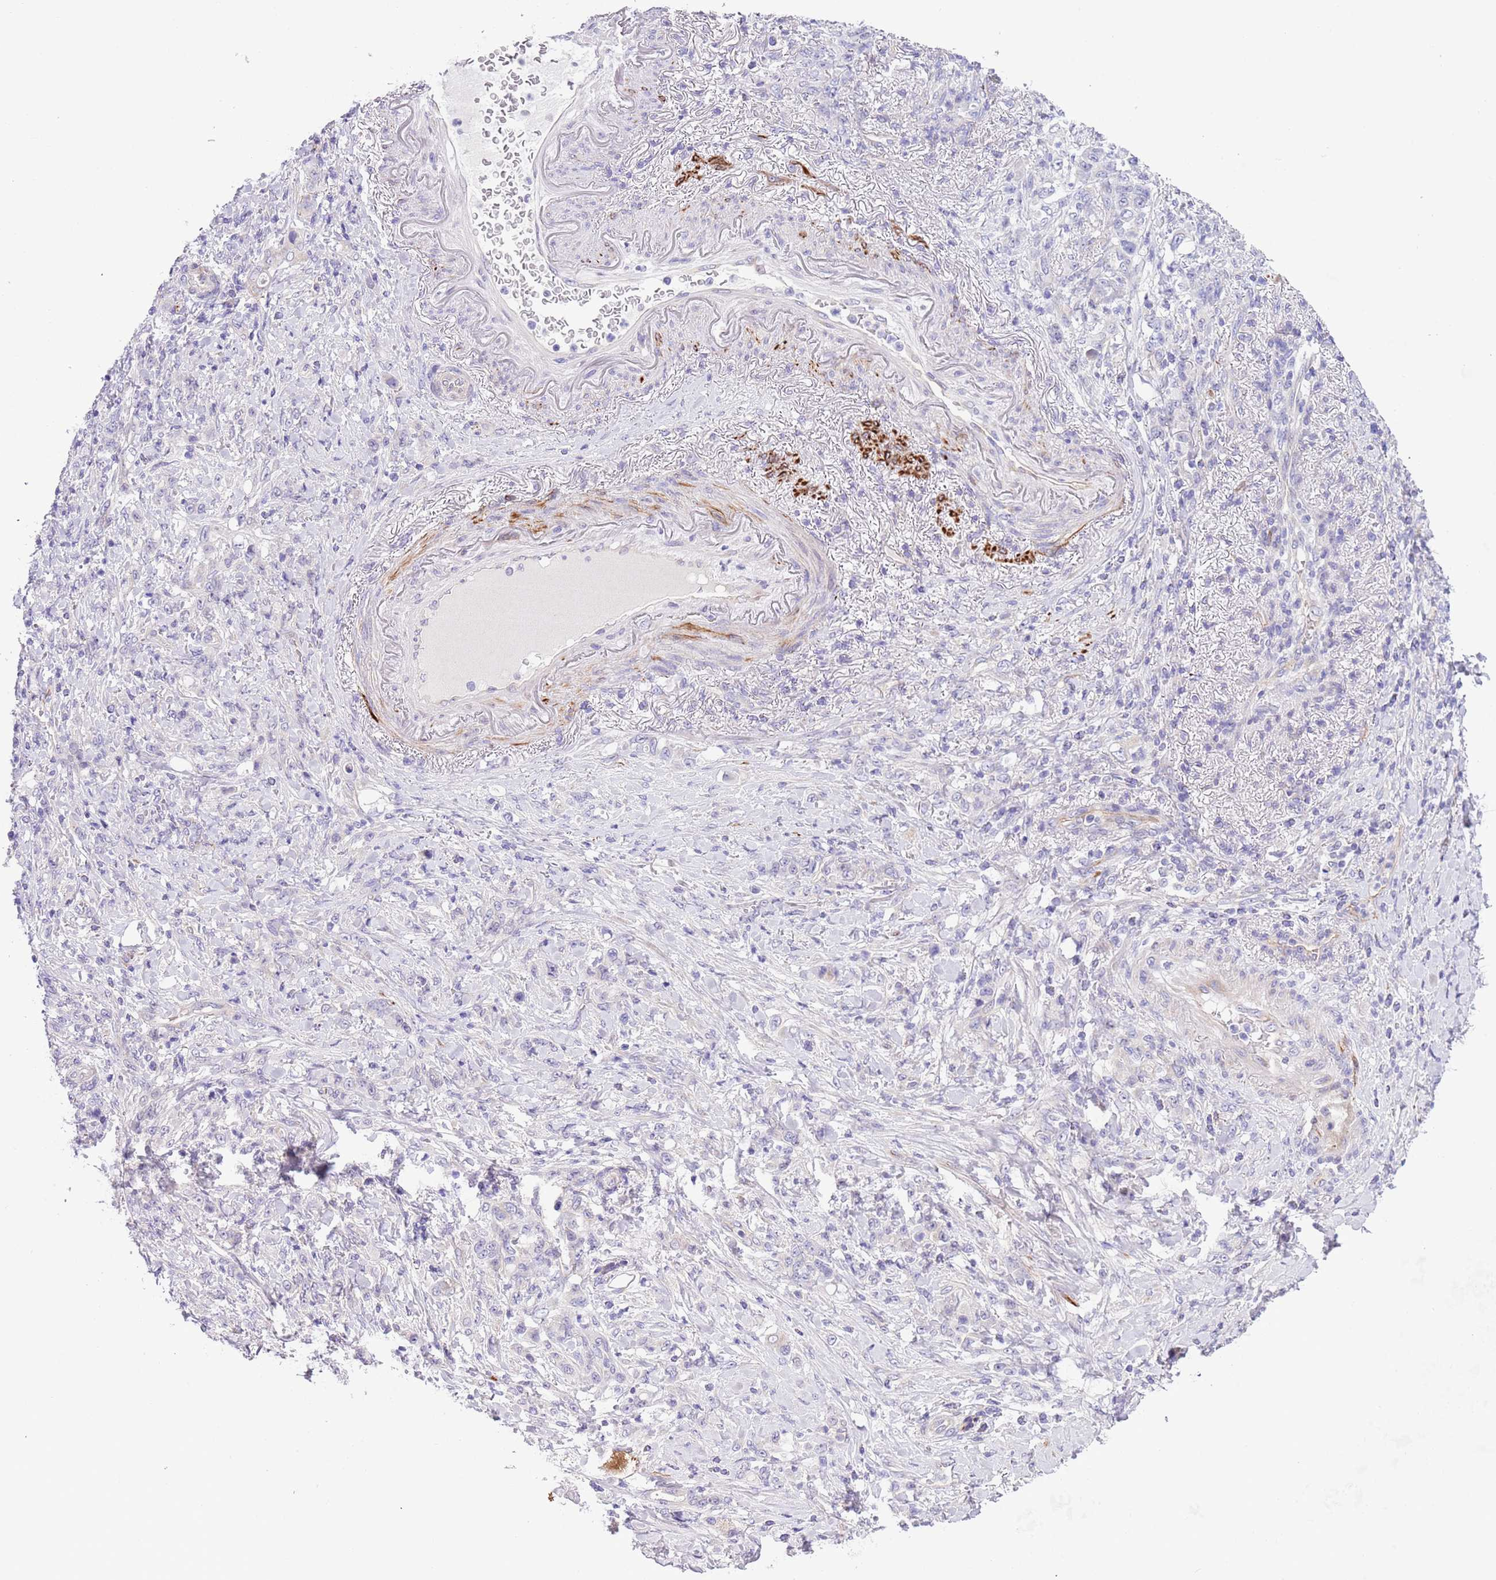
{"staining": {"intensity": "negative", "quantity": "none", "location": "none"}, "tissue": "stomach cancer", "cell_type": "Tumor cells", "image_type": "cancer", "snomed": [{"axis": "morphology", "description": "Normal tissue, NOS"}, {"axis": "morphology", "description": "Adenocarcinoma, NOS"}, {"axis": "topography", "description": "Stomach"}], "caption": "IHC image of neoplastic tissue: stomach adenocarcinoma stained with DAB shows no significant protein expression in tumor cells.", "gene": "NET1", "patient": {"sex": "female", "age": 79}}